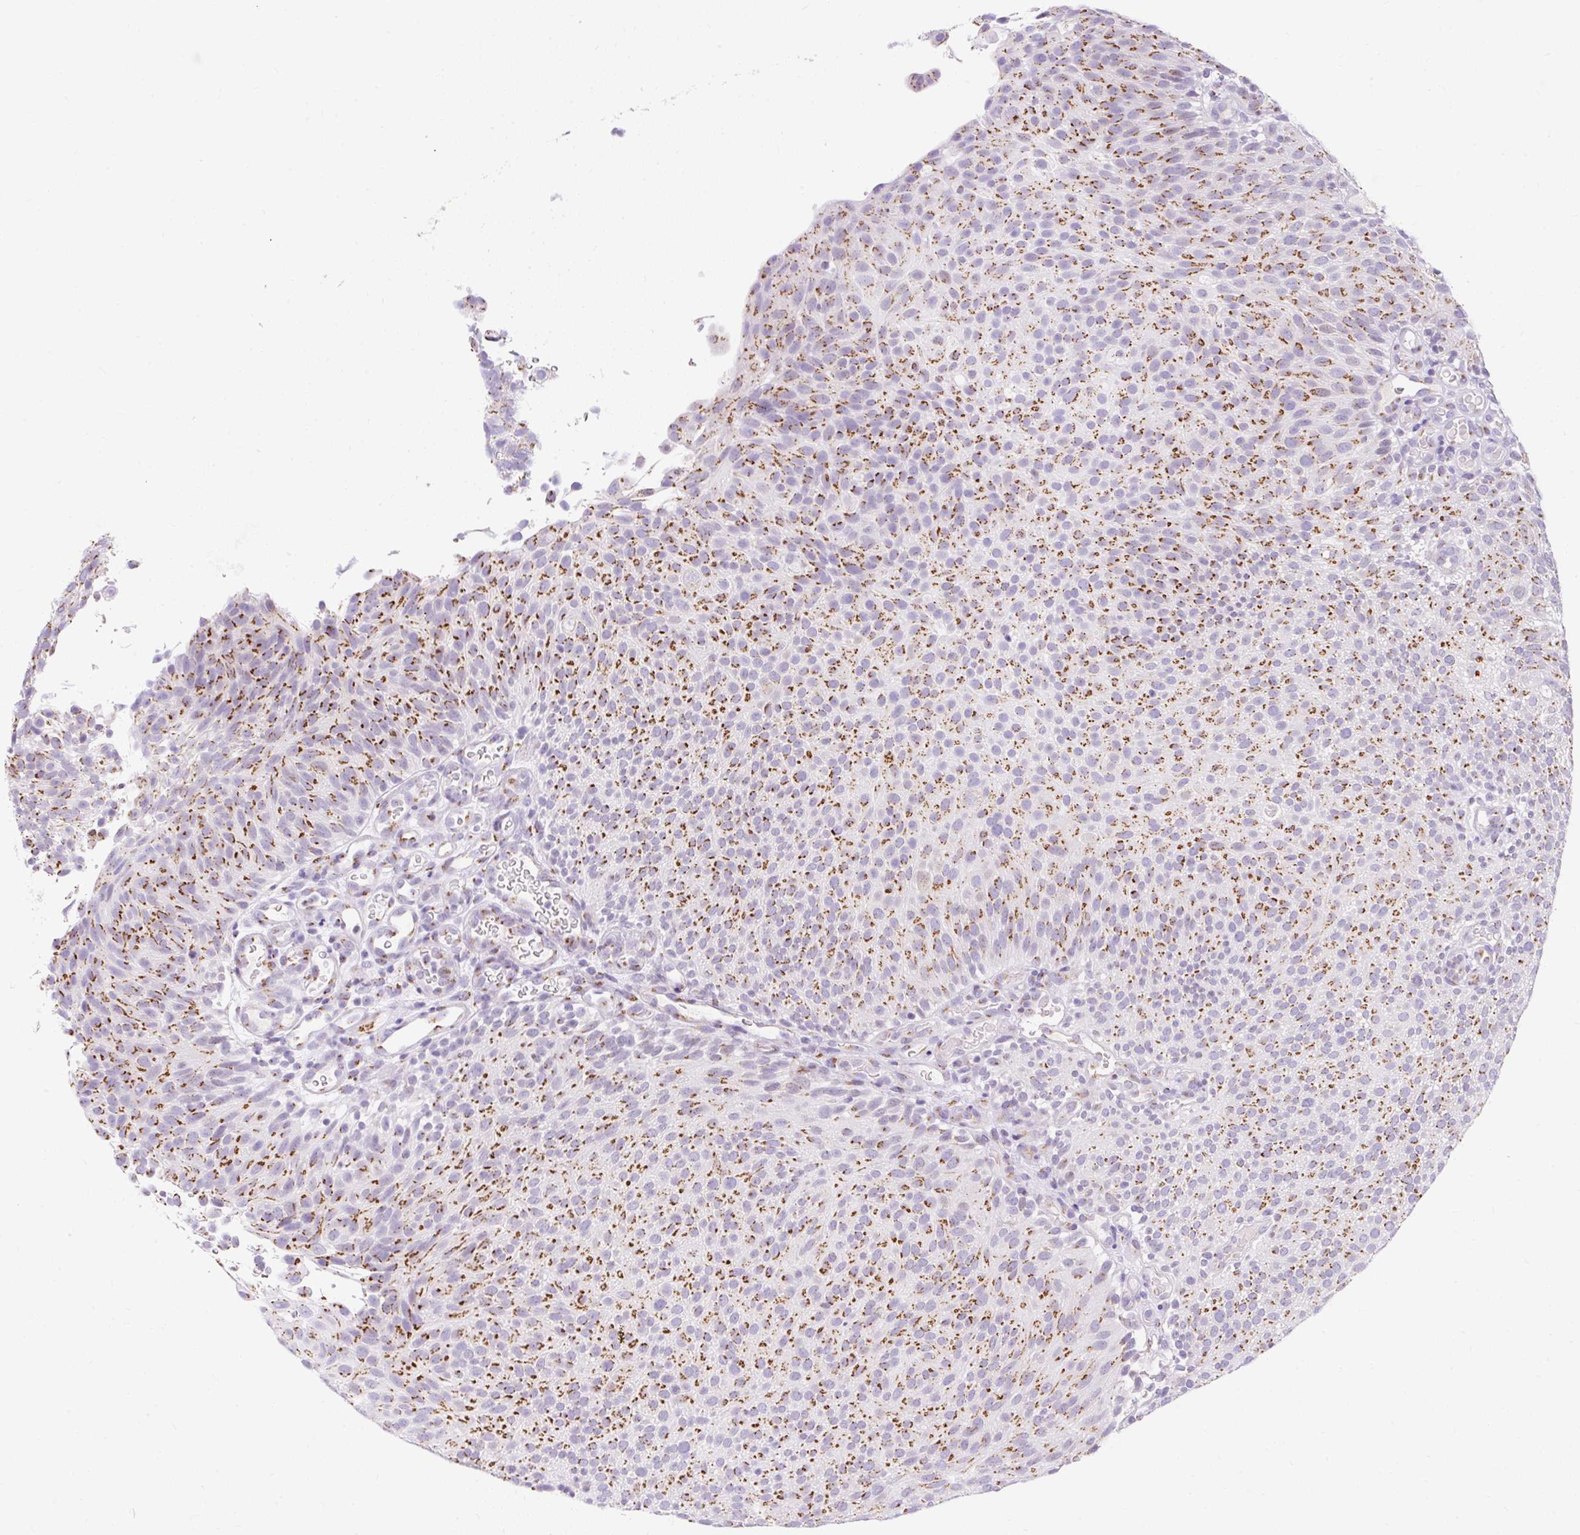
{"staining": {"intensity": "strong", "quantity": ">75%", "location": "cytoplasmic/membranous"}, "tissue": "urothelial cancer", "cell_type": "Tumor cells", "image_type": "cancer", "snomed": [{"axis": "morphology", "description": "Urothelial carcinoma, Low grade"}, {"axis": "topography", "description": "Urinary bladder"}], "caption": "This is an image of IHC staining of urothelial cancer, which shows strong expression in the cytoplasmic/membranous of tumor cells.", "gene": "GOLGA8A", "patient": {"sex": "male", "age": 78}}